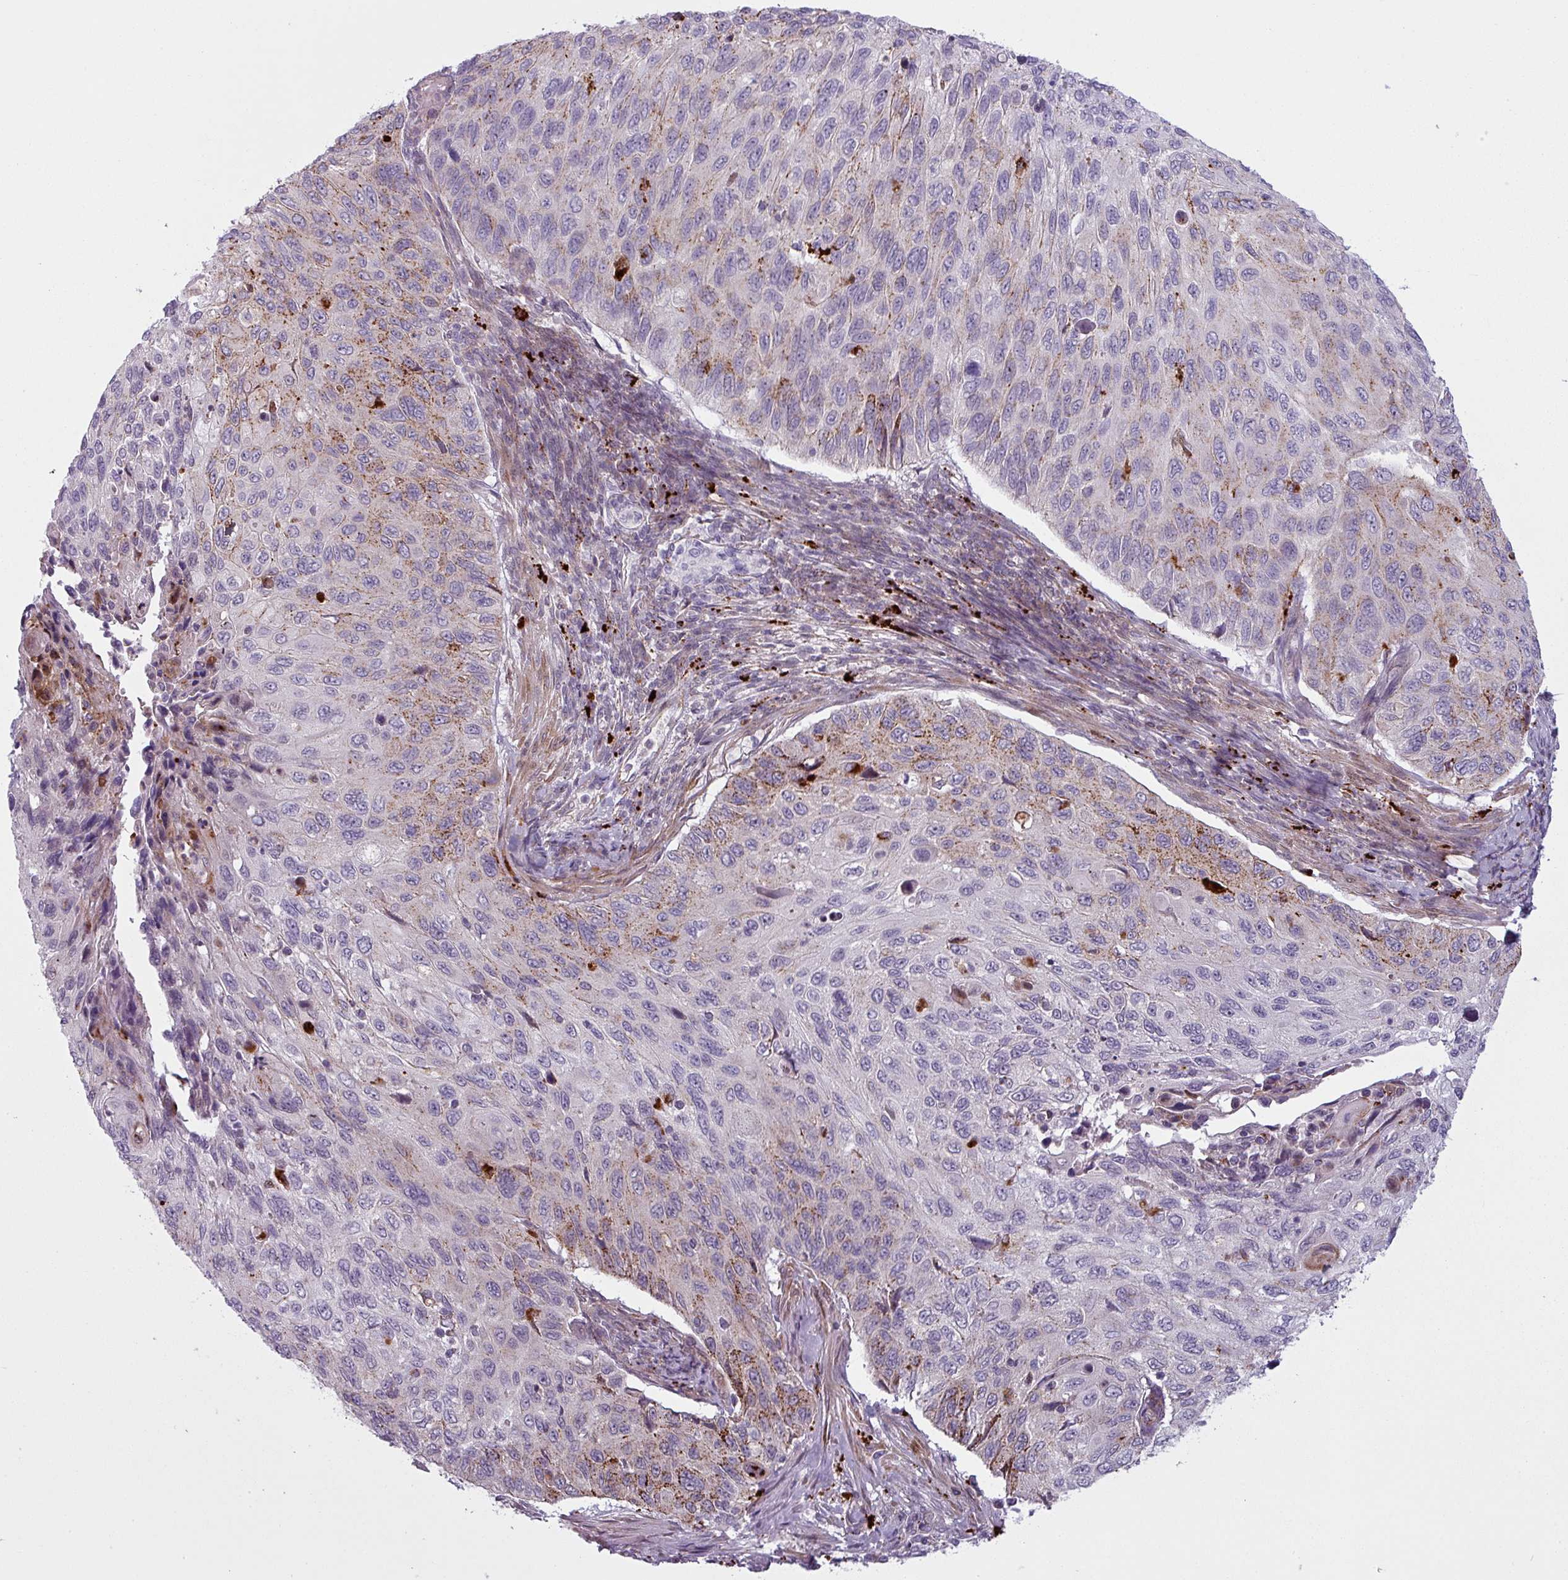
{"staining": {"intensity": "moderate", "quantity": "<25%", "location": "cytoplasmic/membranous"}, "tissue": "cervical cancer", "cell_type": "Tumor cells", "image_type": "cancer", "snomed": [{"axis": "morphology", "description": "Squamous cell carcinoma, NOS"}, {"axis": "topography", "description": "Cervix"}], "caption": "The immunohistochemical stain highlights moderate cytoplasmic/membranous expression in tumor cells of cervical squamous cell carcinoma tissue.", "gene": "MAP7D2", "patient": {"sex": "female", "age": 70}}